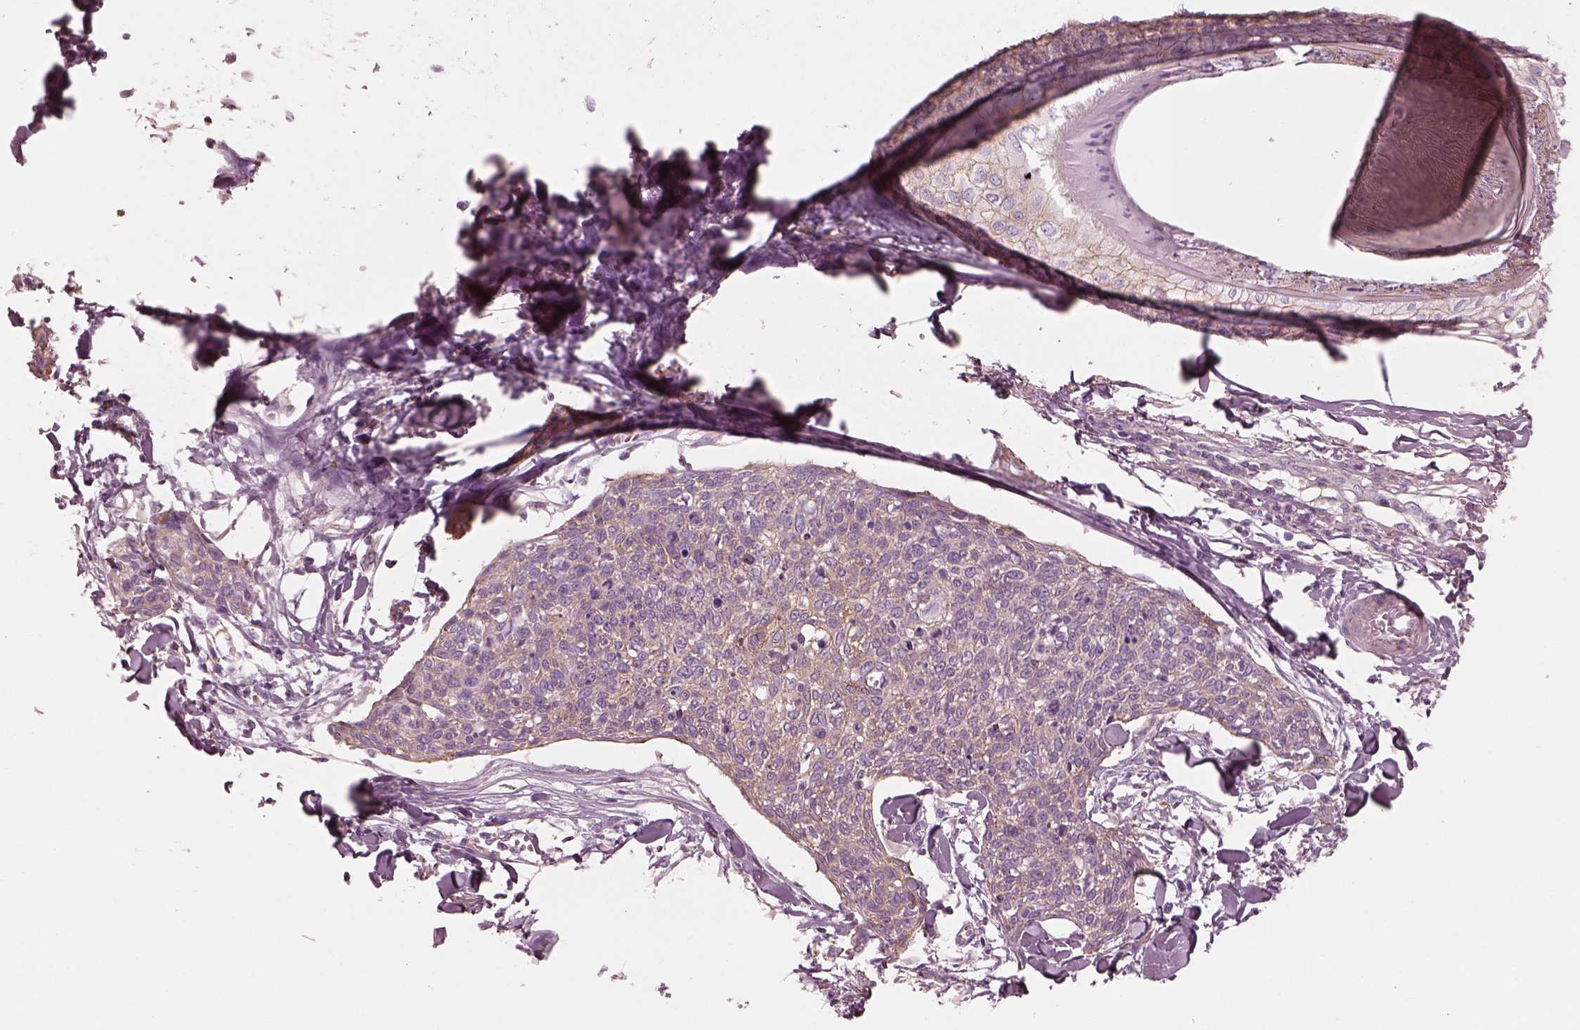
{"staining": {"intensity": "negative", "quantity": "none", "location": "none"}, "tissue": "skin cancer", "cell_type": "Tumor cells", "image_type": "cancer", "snomed": [{"axis": "morphology", "description": "Squamous cell carcinoma, NOS"}, {"axis": "topography", "description": "Skin"}, {"axis": "topography", "description": "Vulva"}], "caption": "Immunohistochemistry (IHC) histopathology image of neoplastic tissue: skin squamous cell carcinoma stained with DAB shows no significant protein staining in tumor cells.", "gene": "ELAPOR1", "patient": {"sex": "female", "age": 75}}